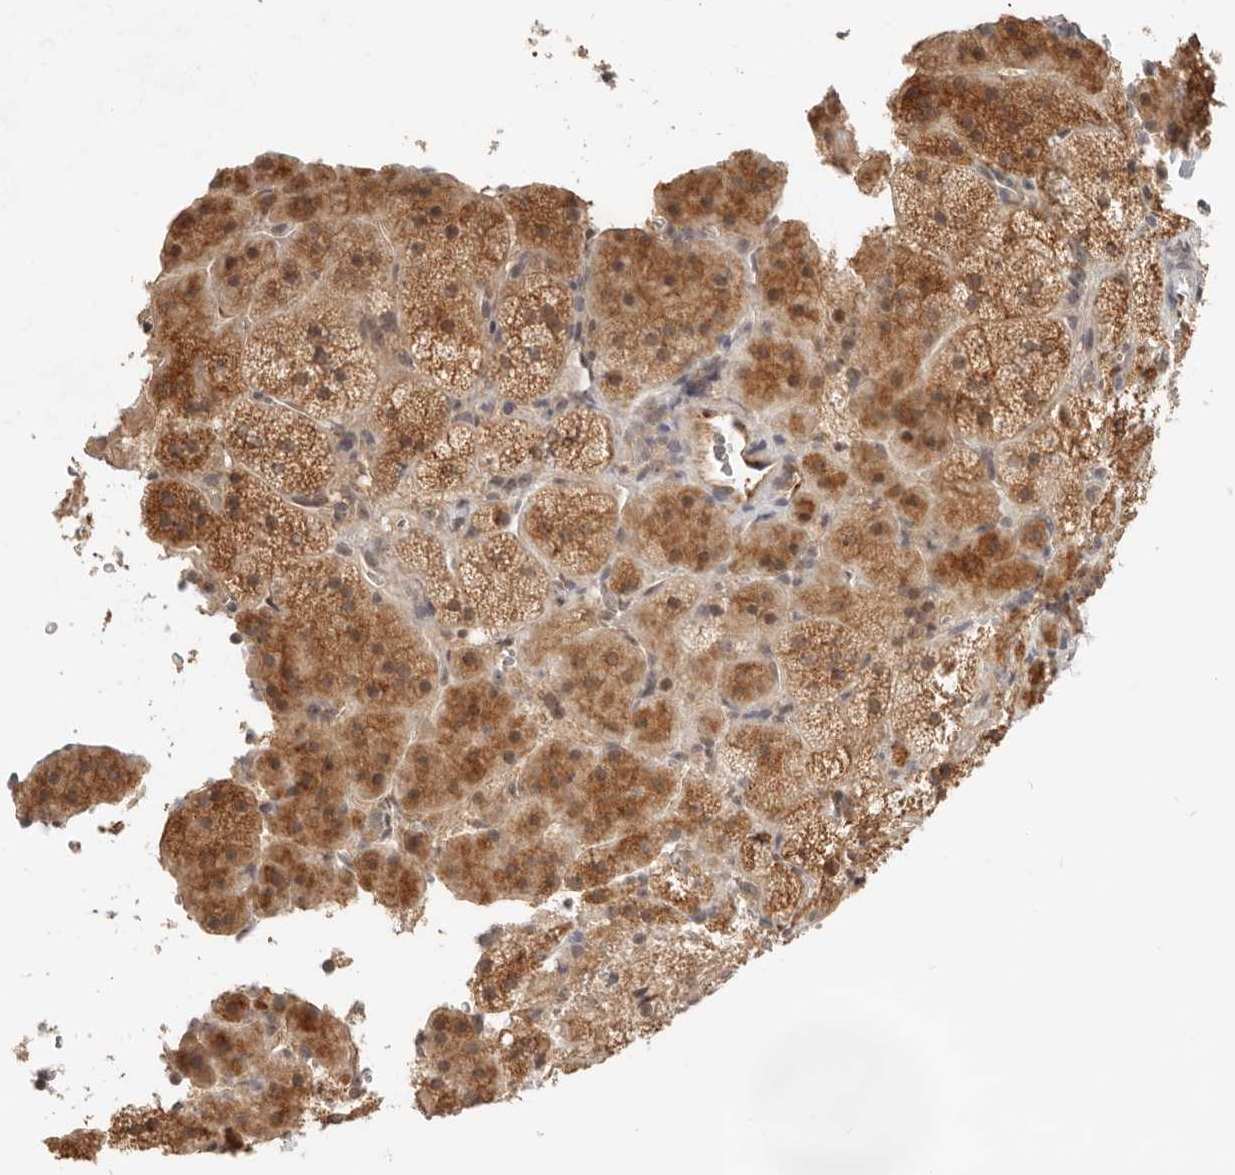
{"staining": {"intensity": "strong", "quantity": ">75%", "location": "cytoplasmic/membranous,nuclear"}, "tissue": "adrenal gland", "cell_type": "Glandular cells", "image_type": "normal", "snomed": [{"axis": "morphology", "description": "Normal tissue, NOS"}, {"axis": "topography", "description": "Adrenal gland"}], "caption": "Immunohistochemistry (IHC) (DAB (3,3'-diaminobenzidine)) staining of normal adrenal gland exhibits strong cytoplasmic/membranous,nuclear protein expression in about >75% of glandular cells. (DAB (3,3'-diaminobenzidine) IHC with brightfield microscopy, high magnification).", "gene": "HEXD", "patient": {"sex": "female", "age": 44}}